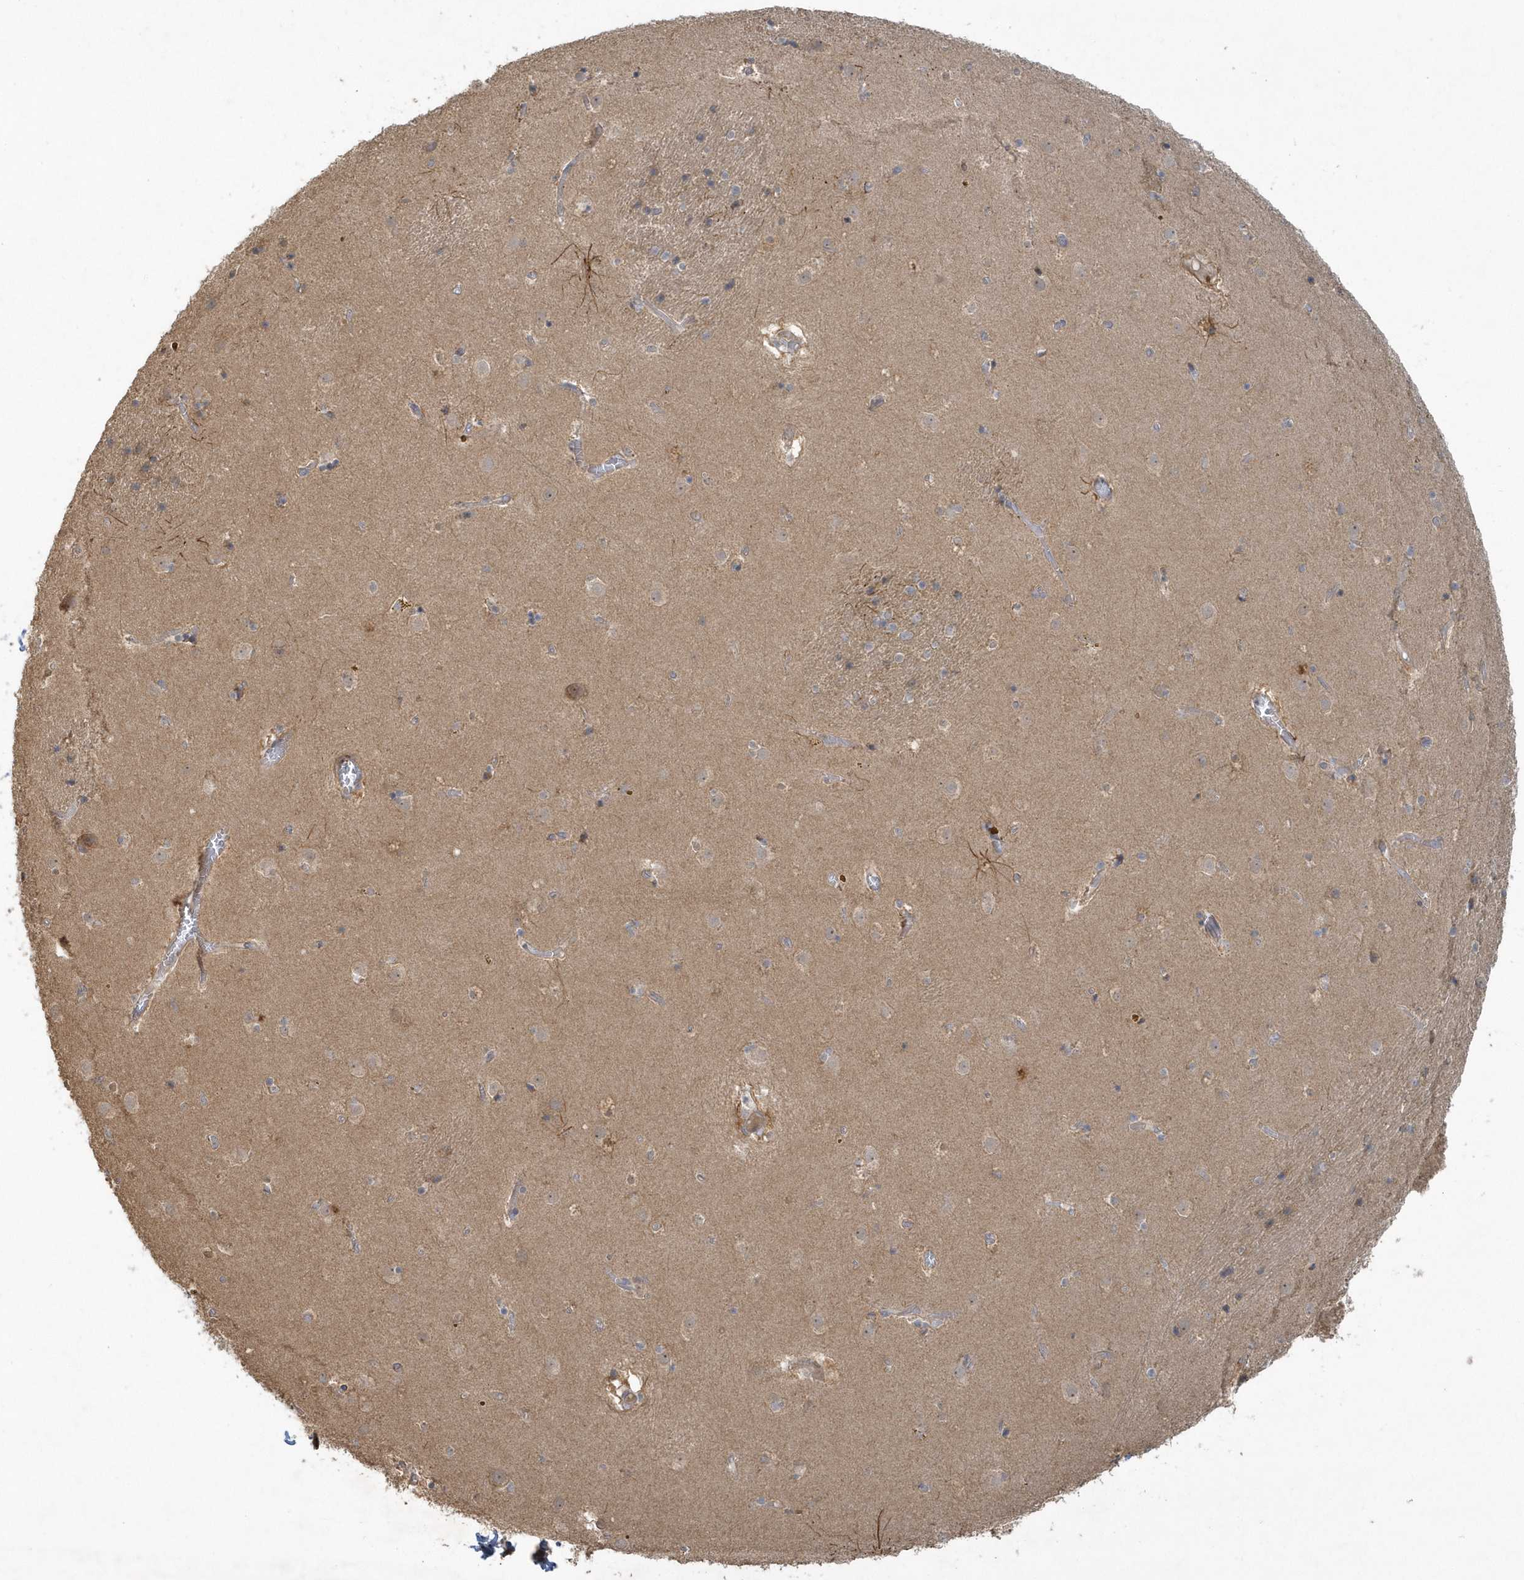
{"staining": {"intensity": "weak", "quantity": "<25%", "location": "cytoplasmic/membranous"}, "tissue": "caudate", "cell_type": "Glial cells", "image_type": "normal", "snomed": [{"axis": "morphology", "description": "Normal tissue, NOS"}, {"axis": "topography", "description": "Lateral ventricle wall"}], "caption": "Immunohistochemistry of unremarkable caudate shows no positivity in glial cells. The staining was performed using DAB to visualize the protein expression in brown, while the nuclei were stained in blue with hematoxylin (Magnification: 20x).", "gene": "THG1L", "patient": {"sex": "male", "age": 70}}